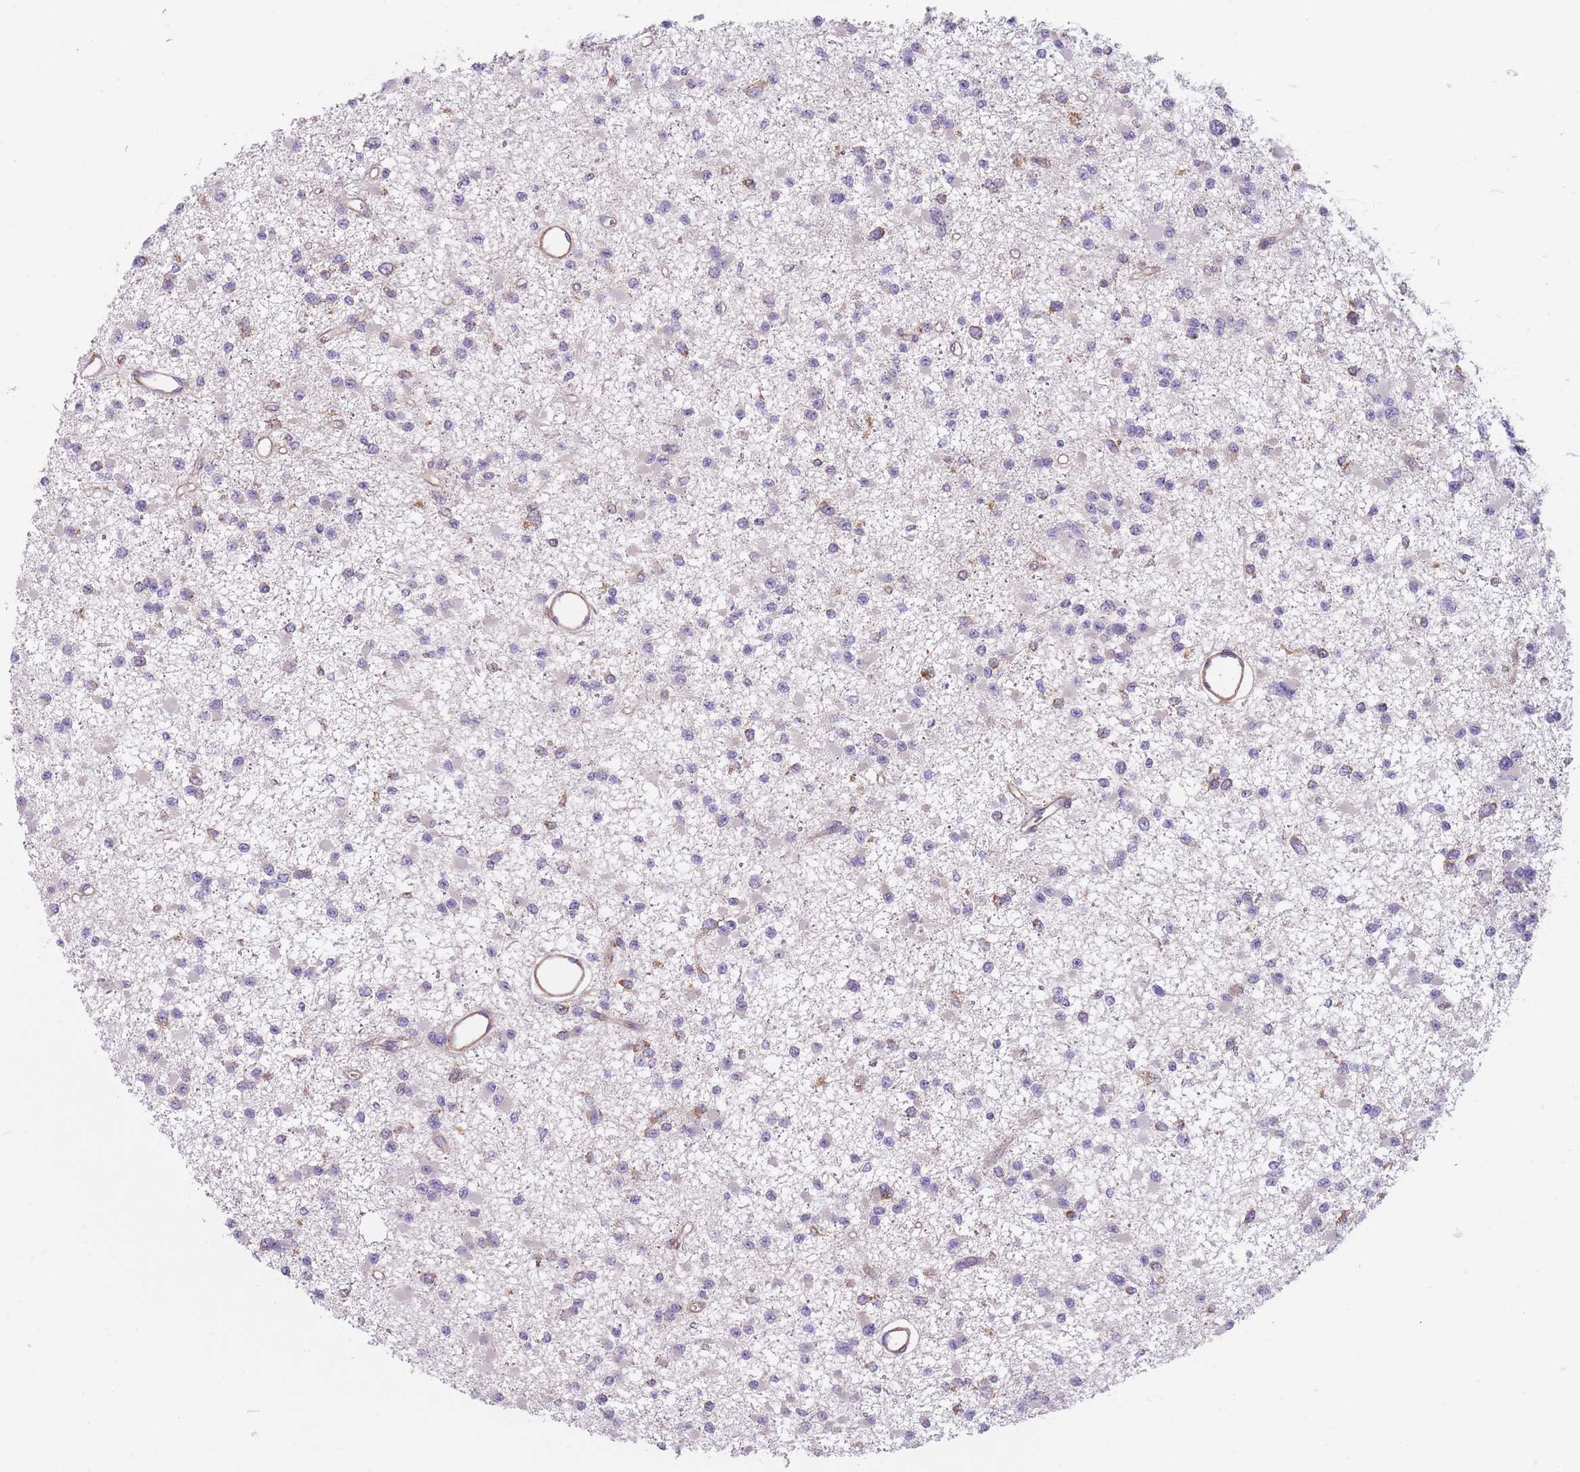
{"staining": {"intensity": "negative", "quantity": "none", "location": "none"}, "tissue": "glioma", "cell_type": "Tumor cells", "image_type": "cancer", "snomed": [{"axis": "morphology", "description": "Glioma, malignant, Low grade"}, {"axis": "topography", "description": "Brain"}], "caption": "Tumor cells show no significant protein staining in malignant glioma (low-grade).", "gene": "SERPINB3", "patient": {"sex": "female", "age": 22}}